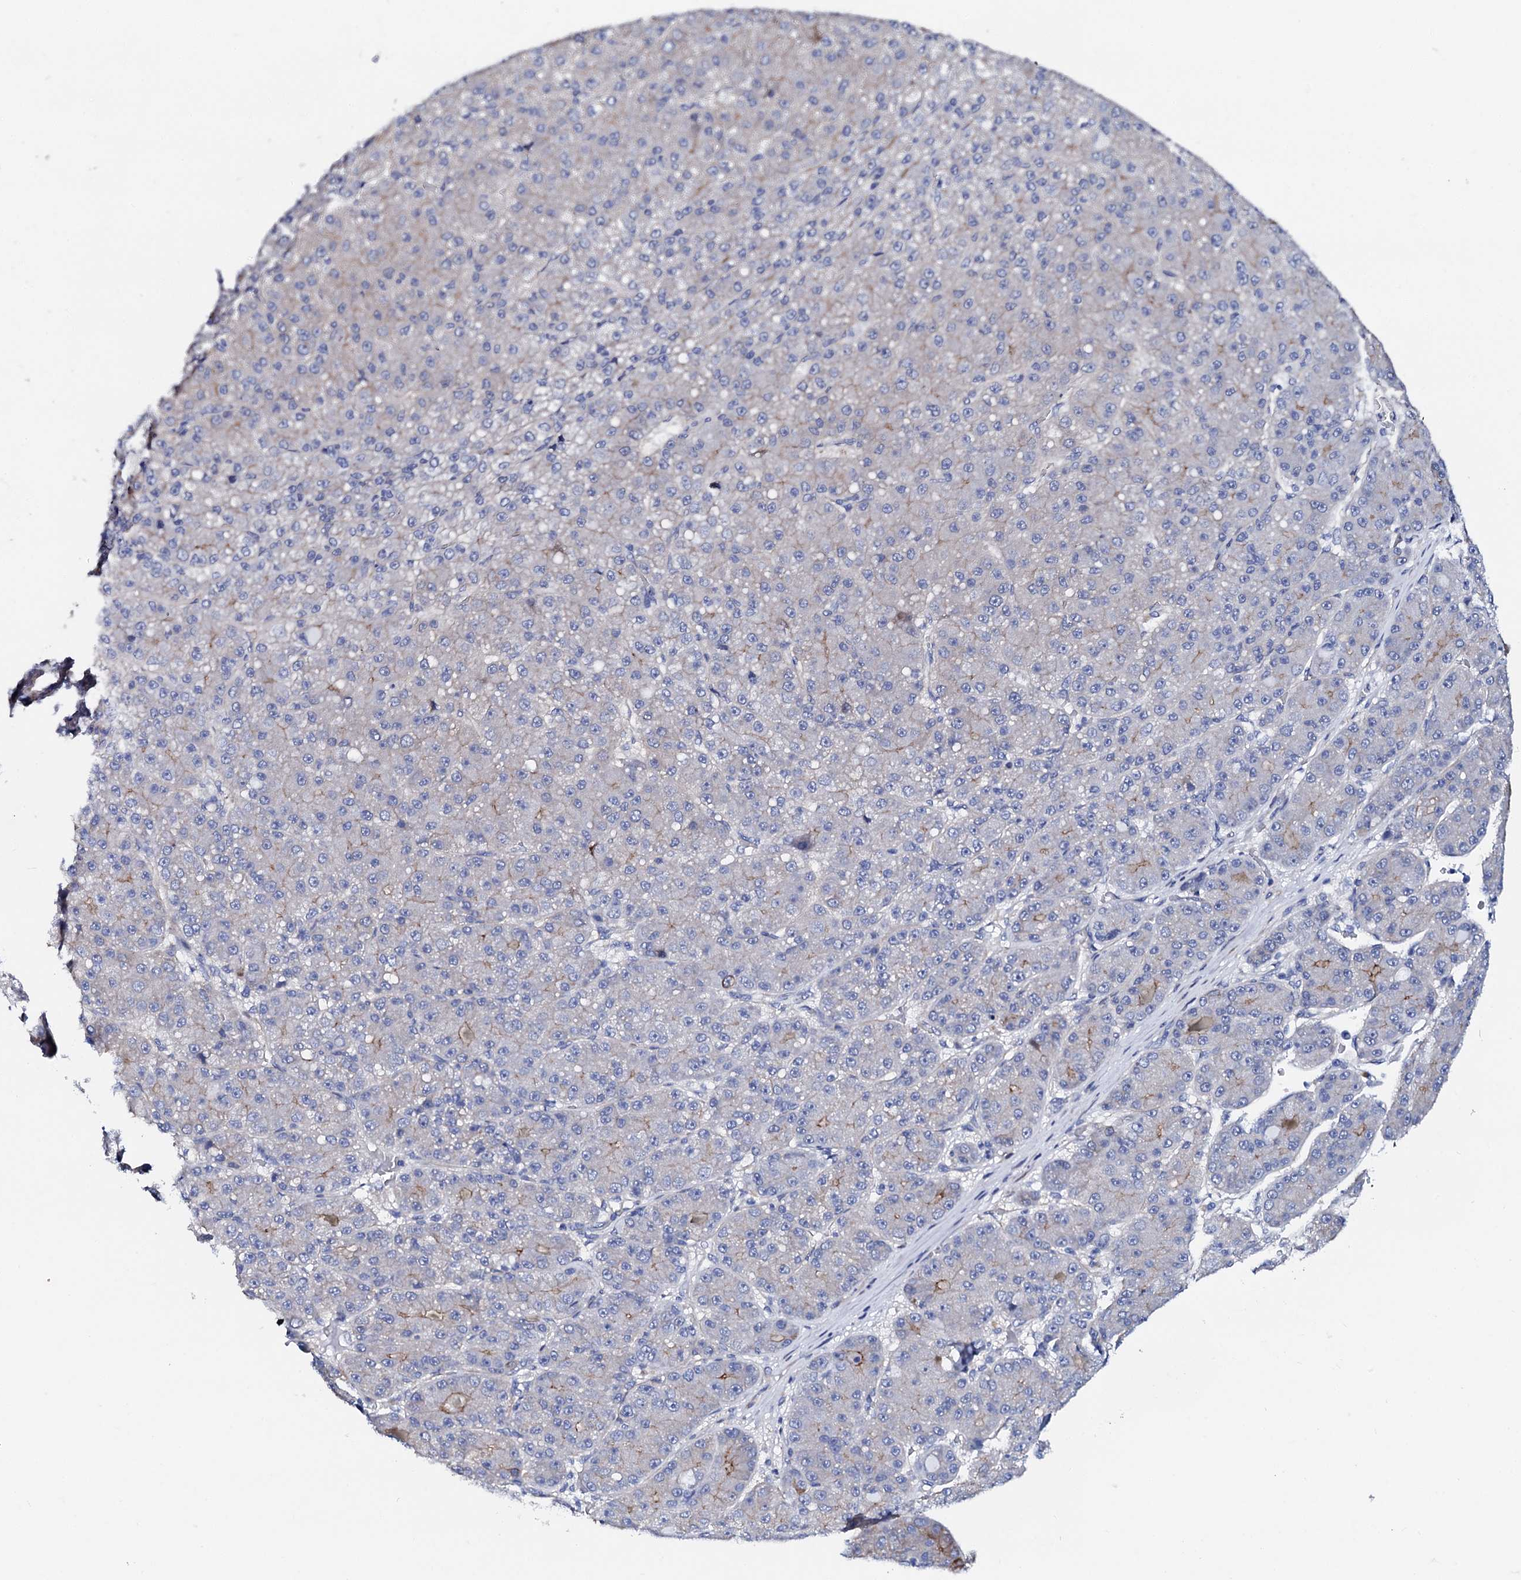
{"staining": {"intensity": "negative", "quantity": "none", "location": "none"}, "tissue": "liver cancer", "cell_type": "Tumor cells", "image_type": "cancer", "snomed": [{"axis": "morphology", "description": "Carcinoma, Hepatocellular, NOS"}, {"axis": "topography", "description": "Liver"}], "caption": "Liver hepatocellular carcinoma stained for a protein using IHC demonstrates no staining tumor cells.", "gene": "TRDN", "patient": {"sex": "male", "age": 67}}